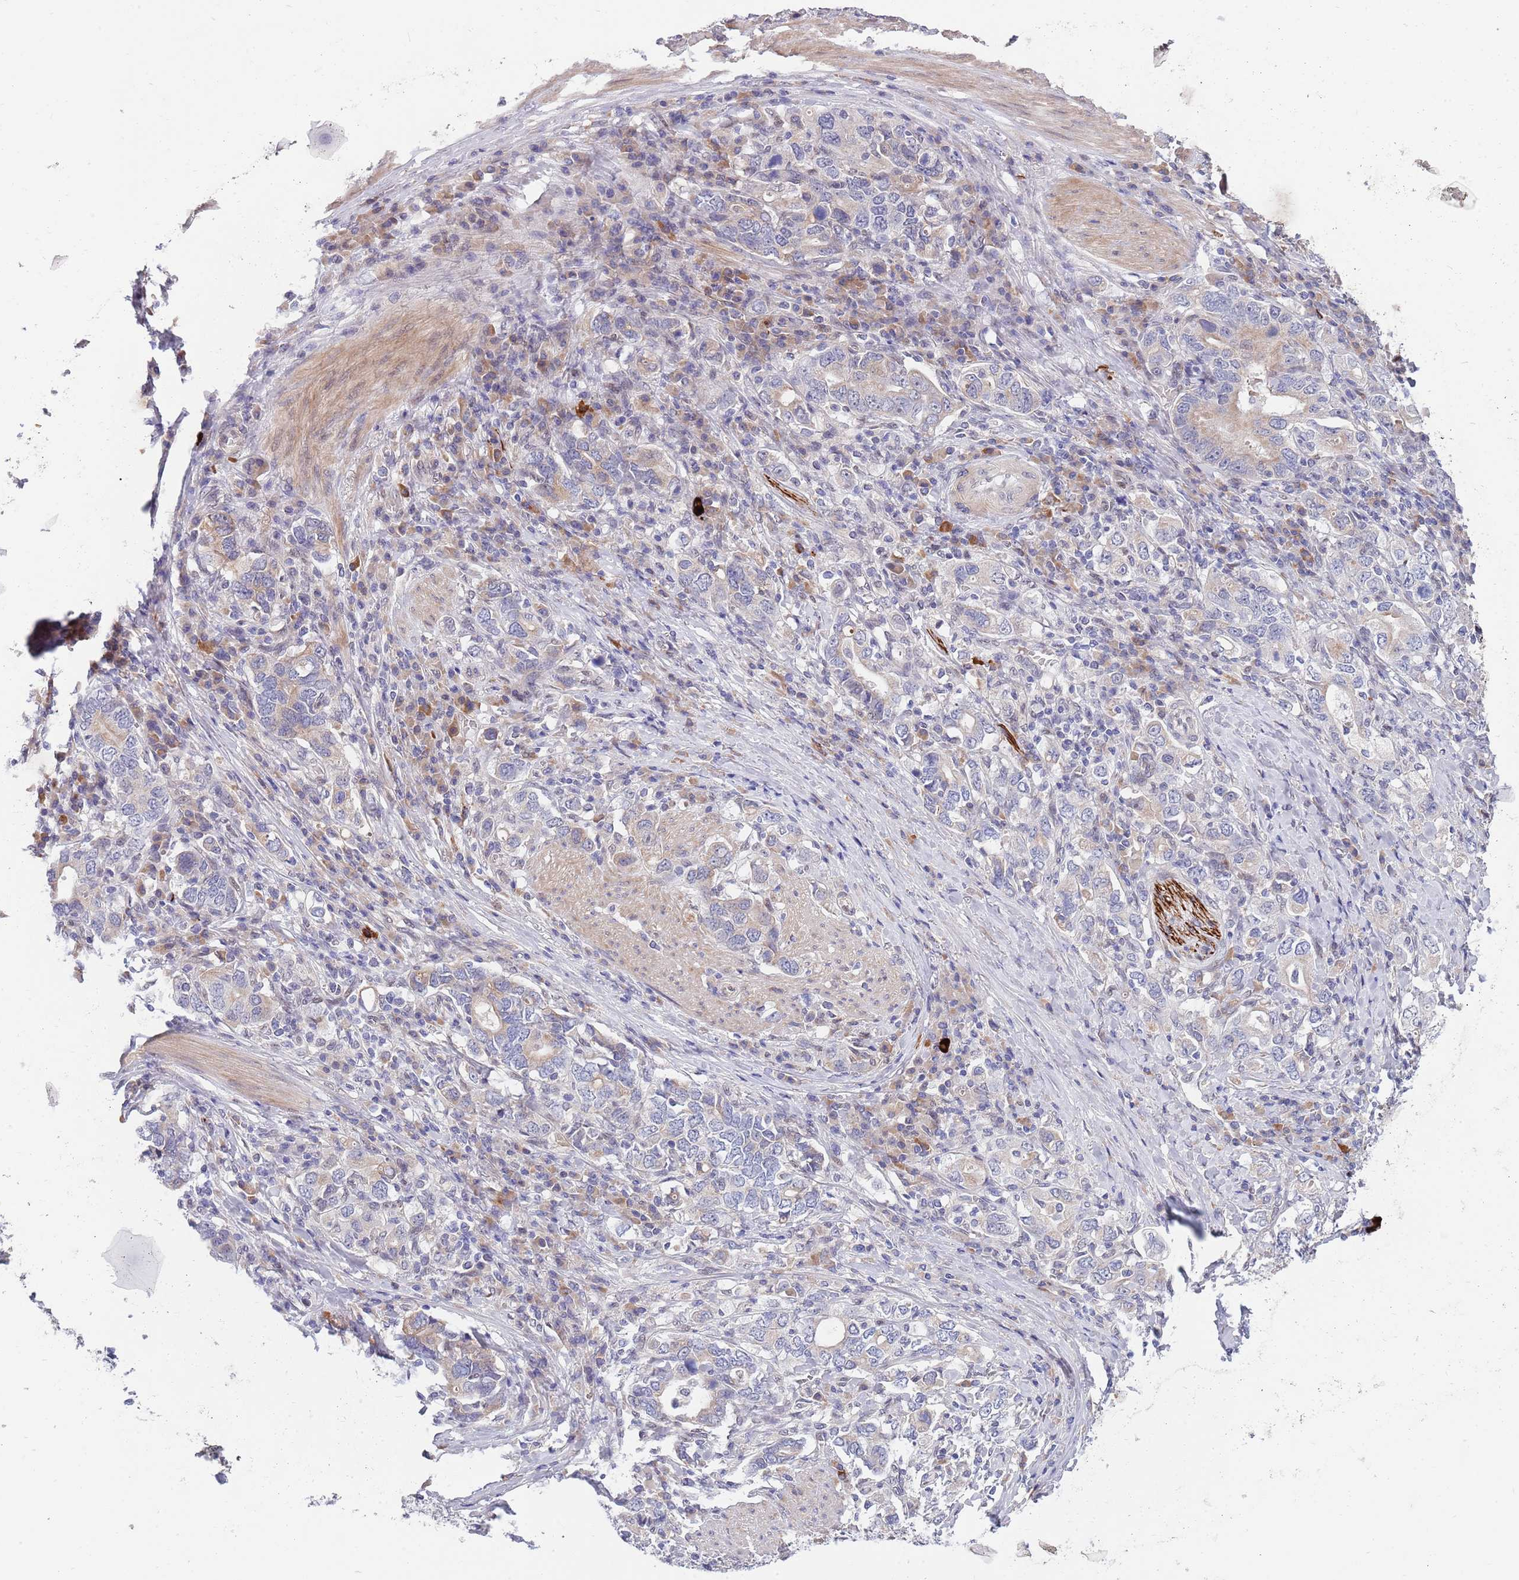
{"staining": {"intensity": "negative", "quantity": "none", "location": "none"}, "tissue": "stomach cancer", "cell_type": "Tumor cells", "image_type": "cancer", "snomed": [{"axis": "morphology", "description": "Adenocarcinoma, NOS"}, {"axis": "topography", "description": "Stomach, upper"}, {"axis": "topography", "description": "Stomach"}], "caption": "High magnification brightfield microscopy of stomach cancer stained with DAB (brown) and counterstained with hematoxylin (blue): tumor cells show no significant positivity.", "gene": "NLRP6", "patient": {"sex": "male", "age": 62}}